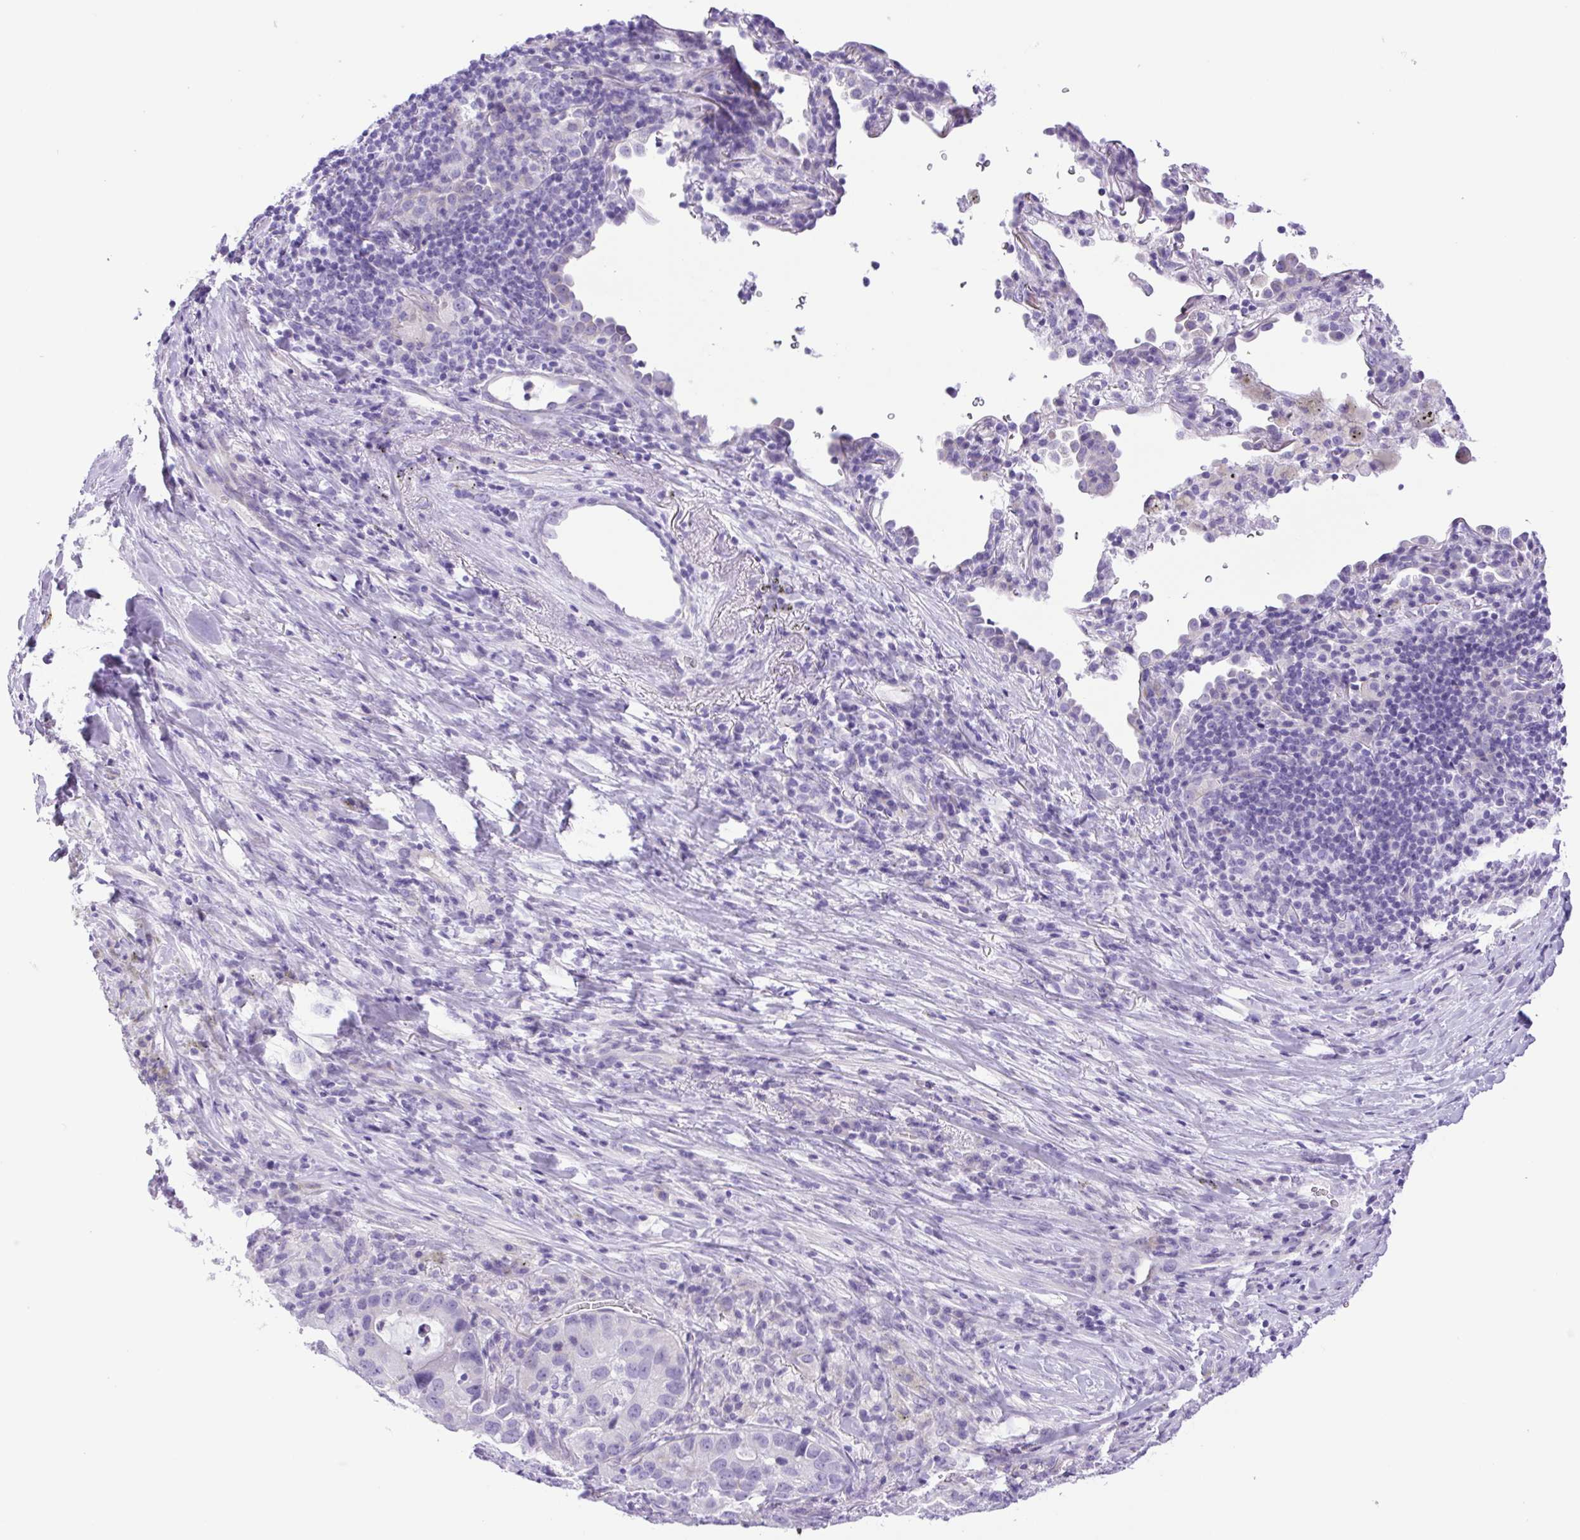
{"staining": {"intensity": "negative", "quantity": "none", "location": "none"}, "tissue": "lung cancer", "cell_type": "Tumor cells", "image_type": "cancer", "snomed": [{"axis": "morphology", "description": "Normal morphology"}, {"axis": "morphology", "description": "Adenocarcinoma, NOS"}, {"axis": "topography", "description": "Lymph node"}, {"axis": "topography", "description": "Lung"}], "caption": "This image is of lung cancer (adenocarcinoma) stained with immunohistochemistry to label a protein in brown with the nuclei are counter-stained blue. There is no staining in tumor cells. The staining is performed using DAB brown chromogen with nuclei counter-stained in using hematoxylin.", "gene": "CDSN", "patient": {"sex": "female", "age": 51}}